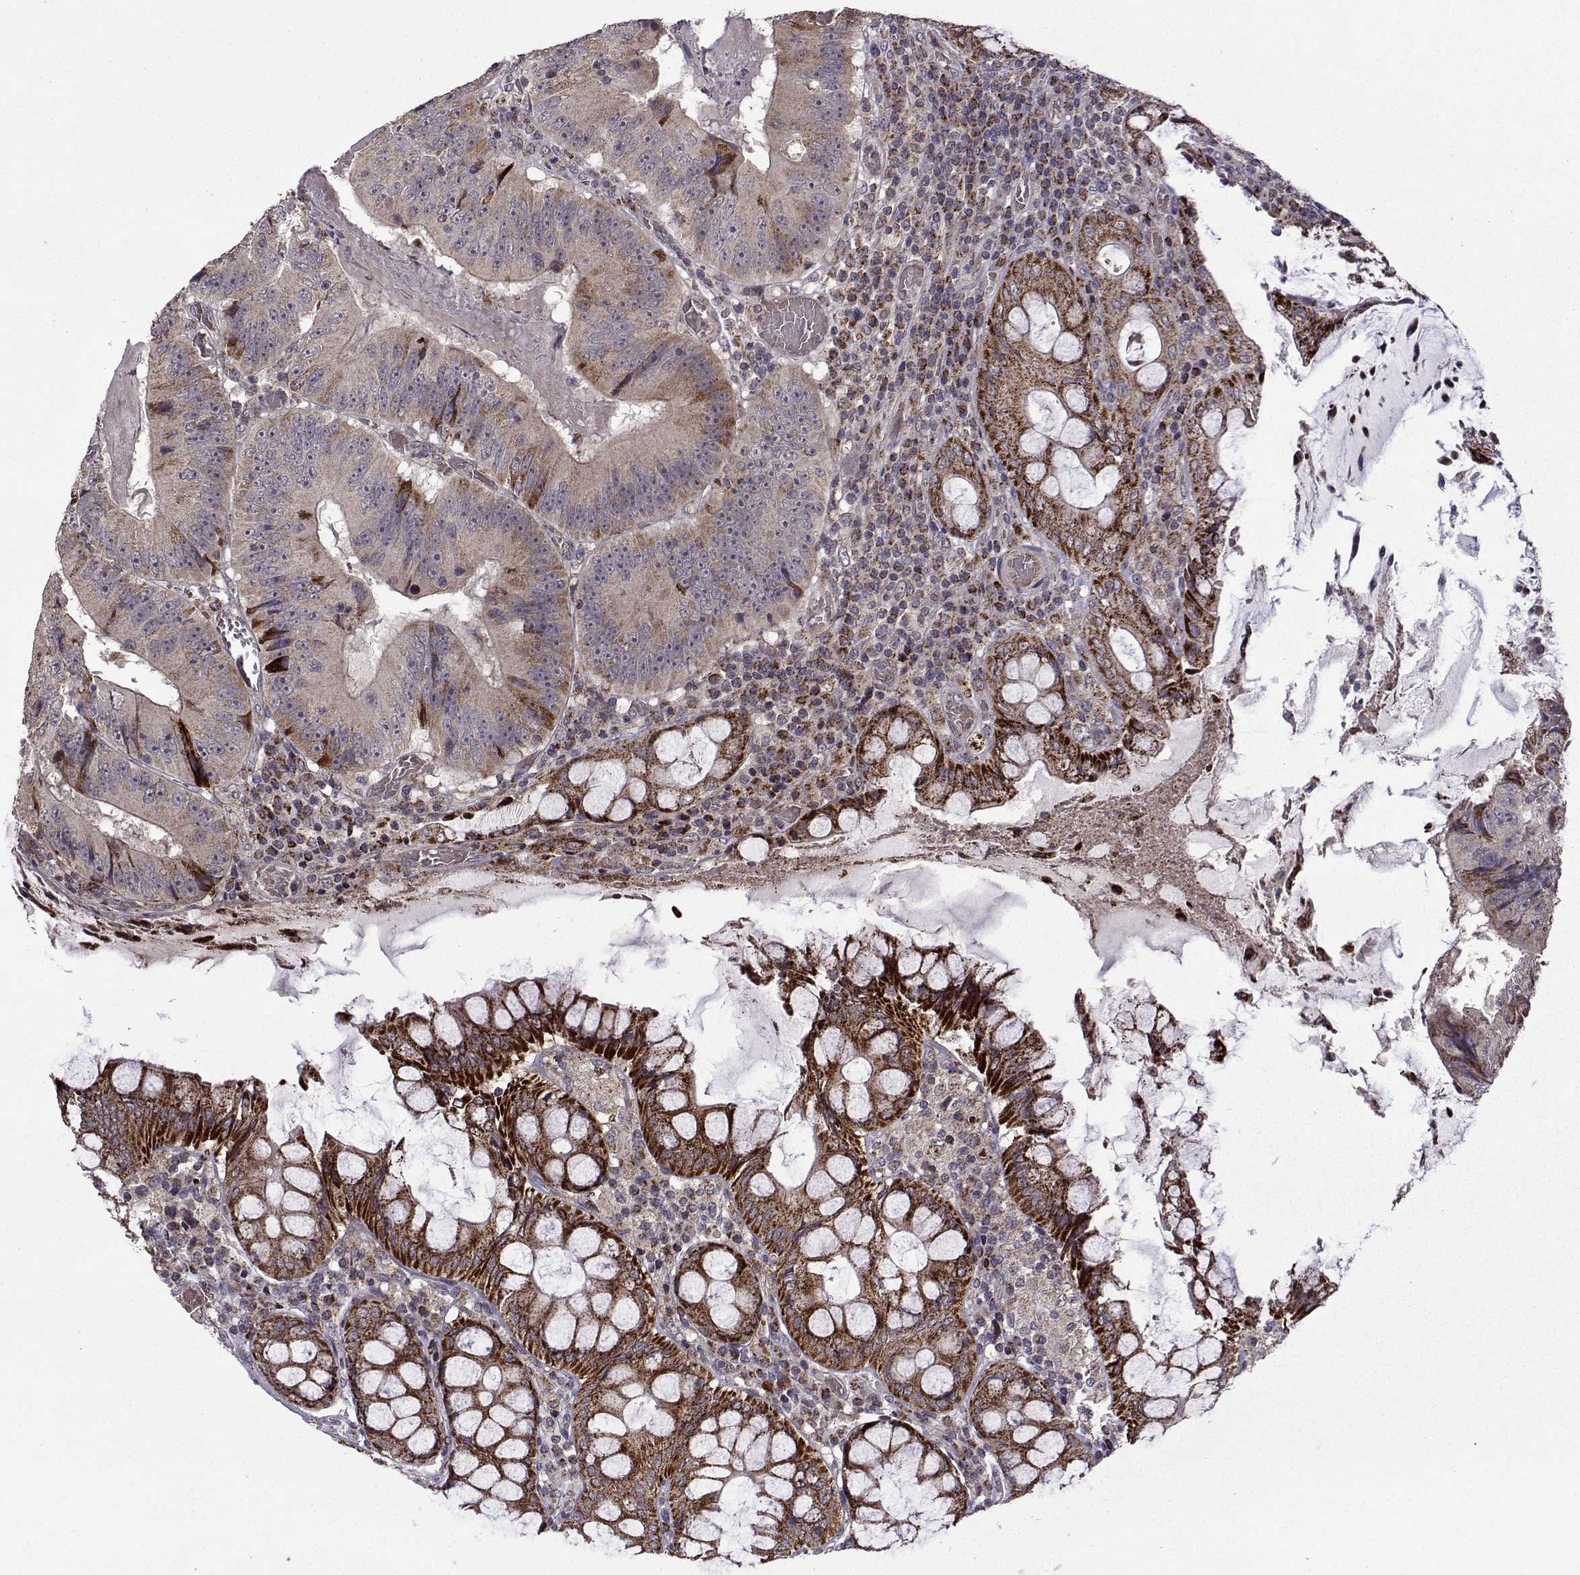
{"staining": {"intensity": "strong", "quantity": "<25%", "location": "cytoplasmic/membranous"}, "tissue": "colorectal cancer", "cell_type": "Tumor cells", "image_type": "cancer", "snomed": [{"axis": "morphology", "description": "Adenocarcinoma, NOS"}, {"axis": "topography", "description": "Colon"}], "caption": "About <25% of tumor cells in human colorectal cancer (adenocarcinoma) exhibit strong cytoplasmic/membranous protein positivity as visualized by brown immunohistochemical staining.", "gene": "TAB2", "patient": {"sex": "female", "age": 86}}